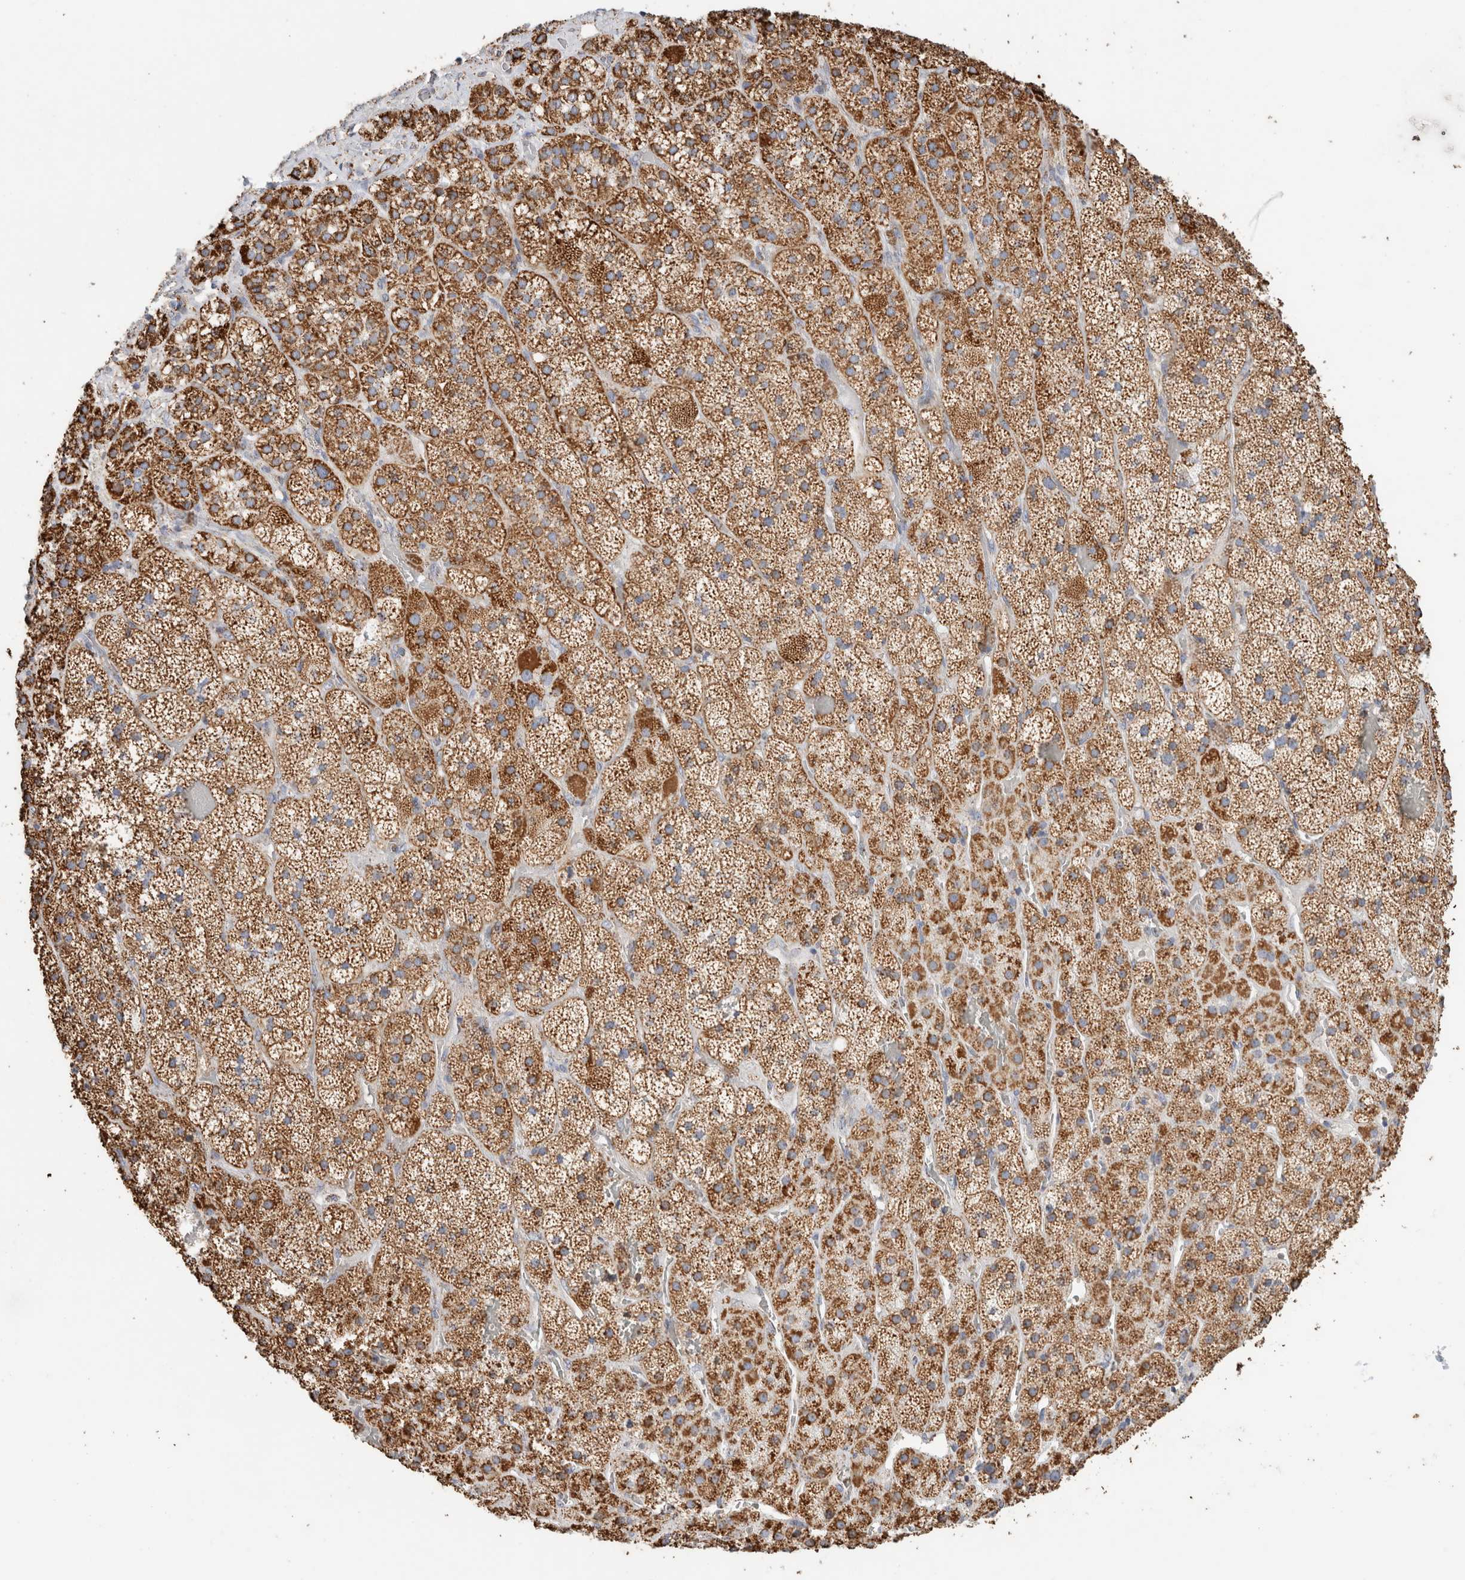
{"staining": {"intensity": "moderate", "quantity": ">75%", "location": "cytoplasmic/membranous"}, "tissue": "adrenal gland", "cell_type": "Glandular cells", "image_type": "normal", "snomed": [{"axis": "morphology", "description": "Normal tissue, NOS"}, {"axis": "topography", "description": "Adrenal gland"}], "caption": "A medium amount of moderate cytoplasmic/membranous positivity is appreciated in approximately >75% of glandular cells in unremarkable adrenal gland. The staining was performed using DAB (3,3'-diaminobenzidine), with brown indicating positive protein expression. Nuclei are stained blue with hematoxylin.", "gene": "C1QBP", "patient": {"sex": "male", "age": 57}}